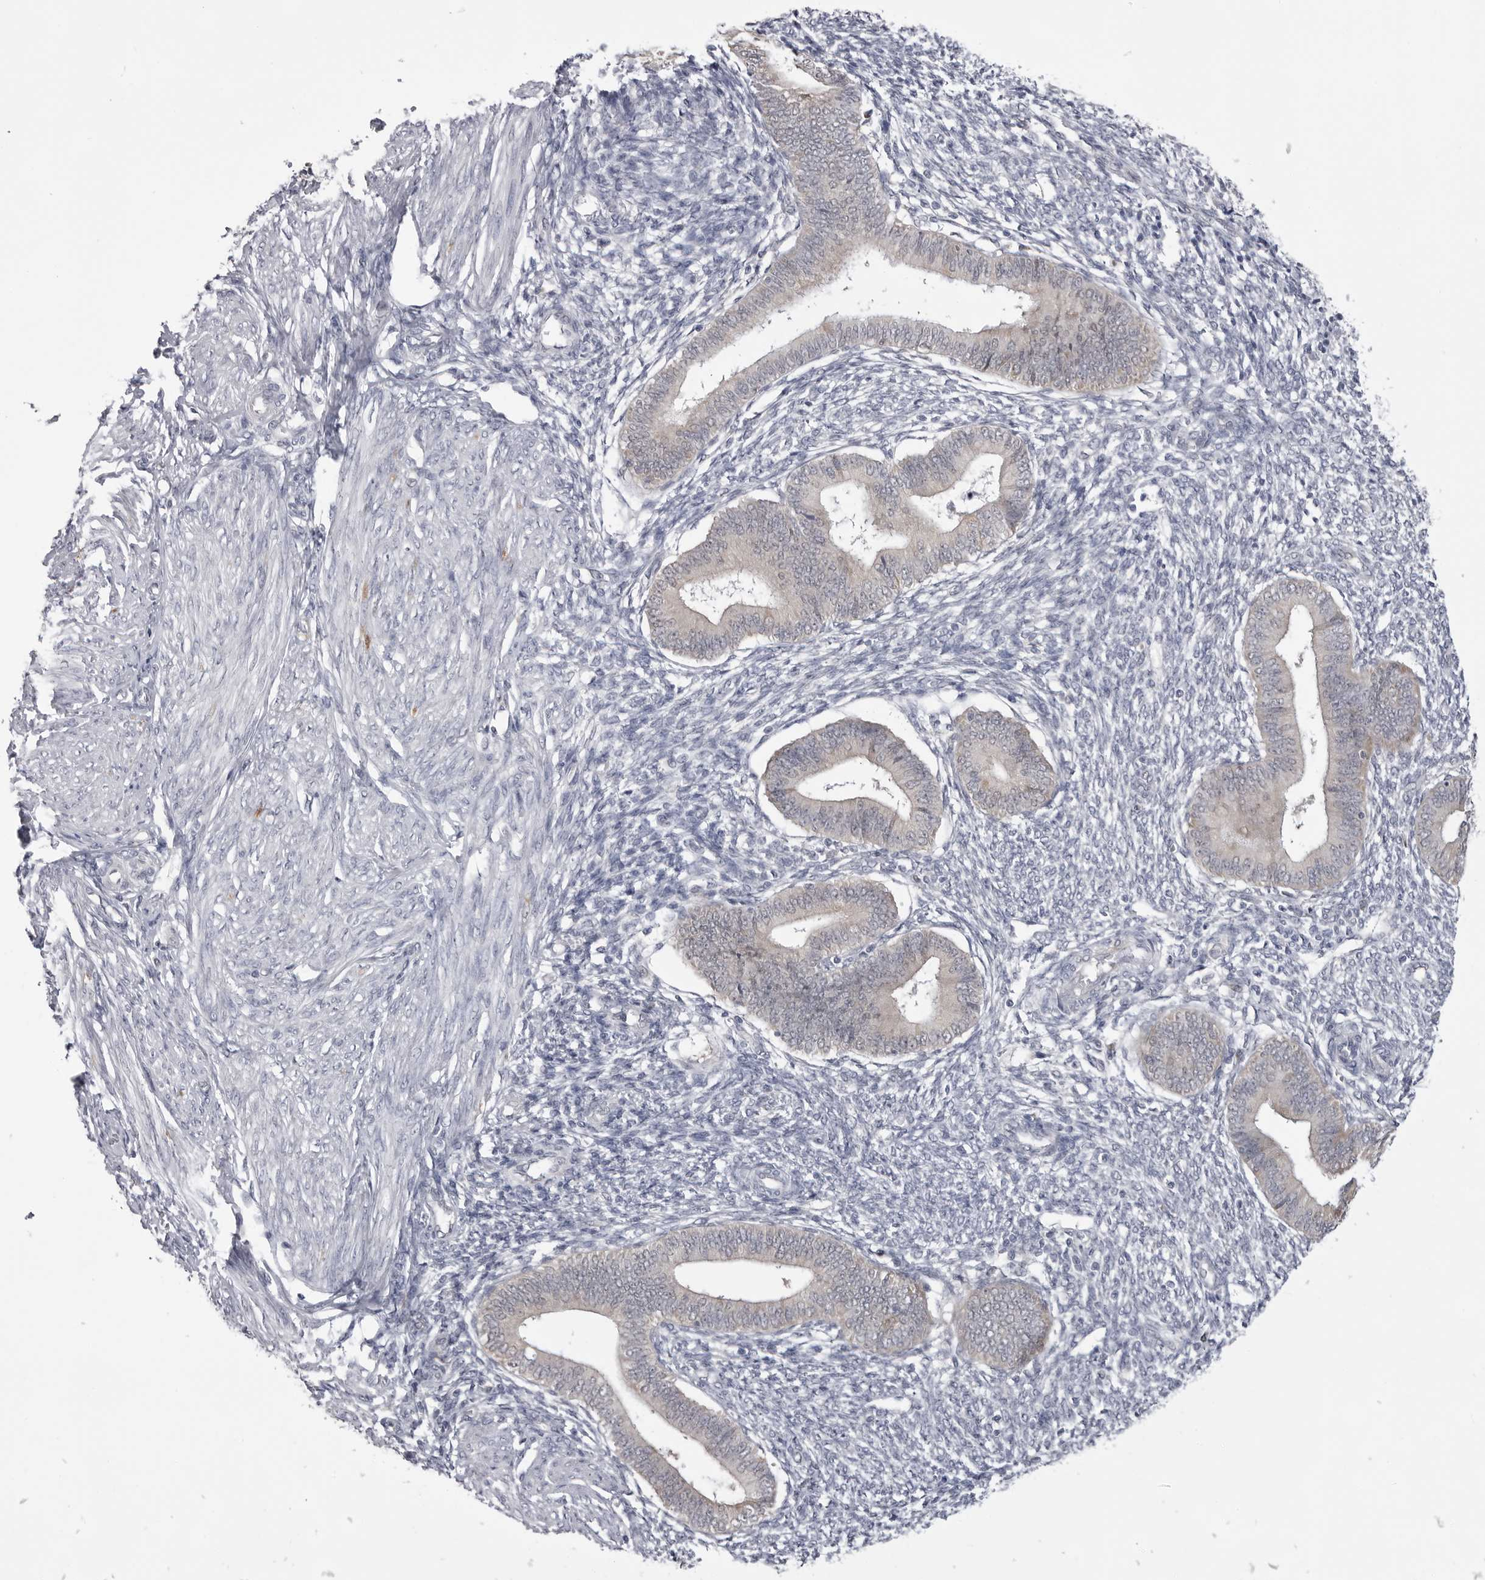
{"staining": {"intensity": "negative", "quantity": "none", "location": "none"}, "tissue": "endometrium", "cell_type": "Cells in endometrial stroma", "image_type": "normal", "snomed": [{"axis": "morphology", "description": "Normal tissue, NOS"}, {"axis": "topography", "description": "Endometrium"}], "caption": "The IHC histopathology image has no significant staining in cells in endometrial stroma of endometrium.", "gene": "FH", "patient": {"sex": "female", "age": 46}}